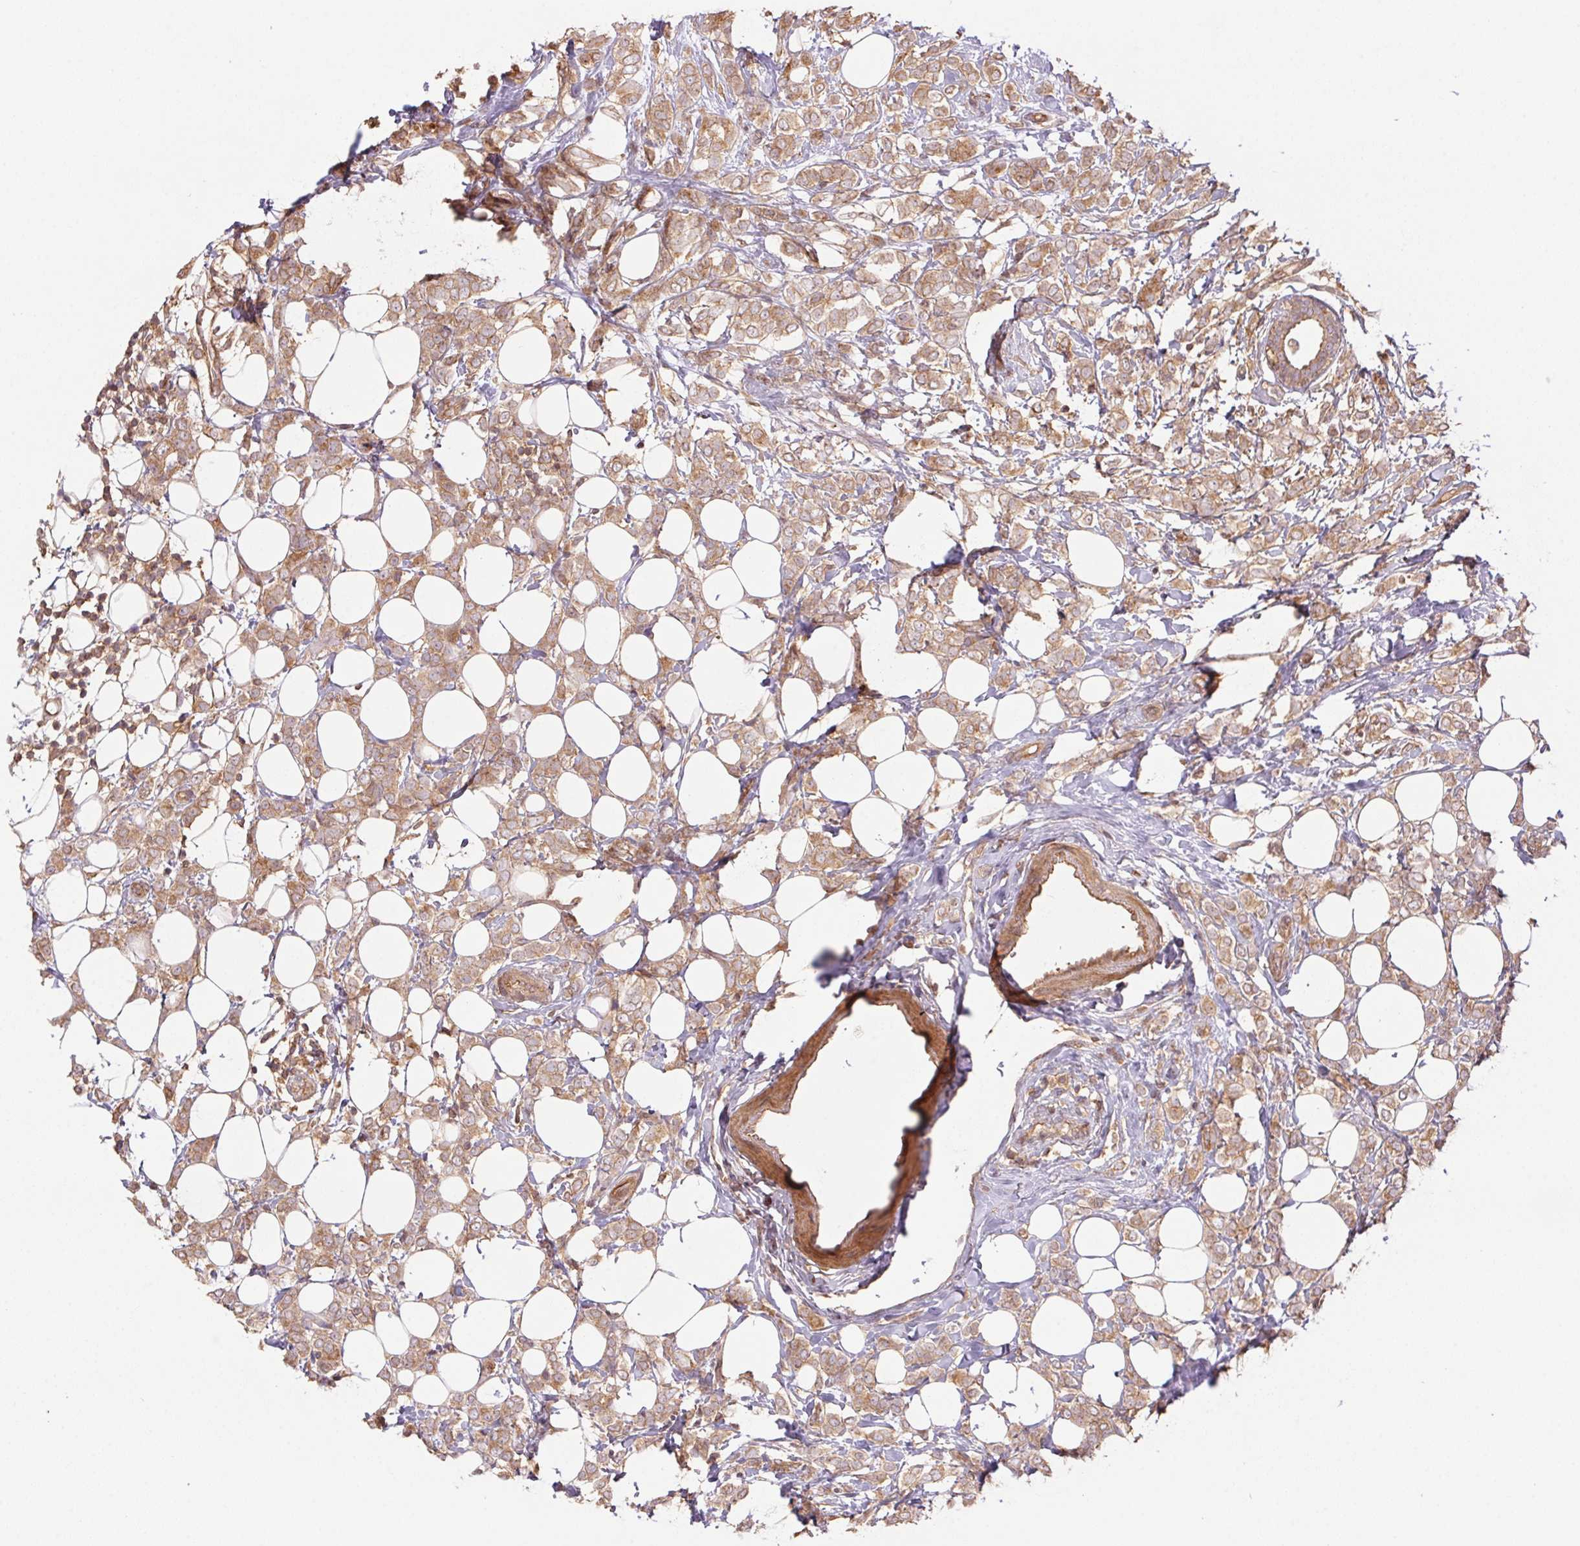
{"staining": {"intensity": "moderate", "quantity": ">75%", "location": "cytoplasmic/membranous"}, "tissue": "breast cancer", "cell_type": "Tumor cells", "image_type": "cancer", "snomed": [{"axis": "morphology", "description": "Lobular carcinoma"}, {"axis": "topography", "description": "Breast"}], "caption": "Protein staining of breast lobular carcinoma tissue shows moderate cytoplasmic/membranous positivity in approximately >75% of tumor cells.", "gene": "TUBA3D", "patient": {"sex": "female", "age": 49}}